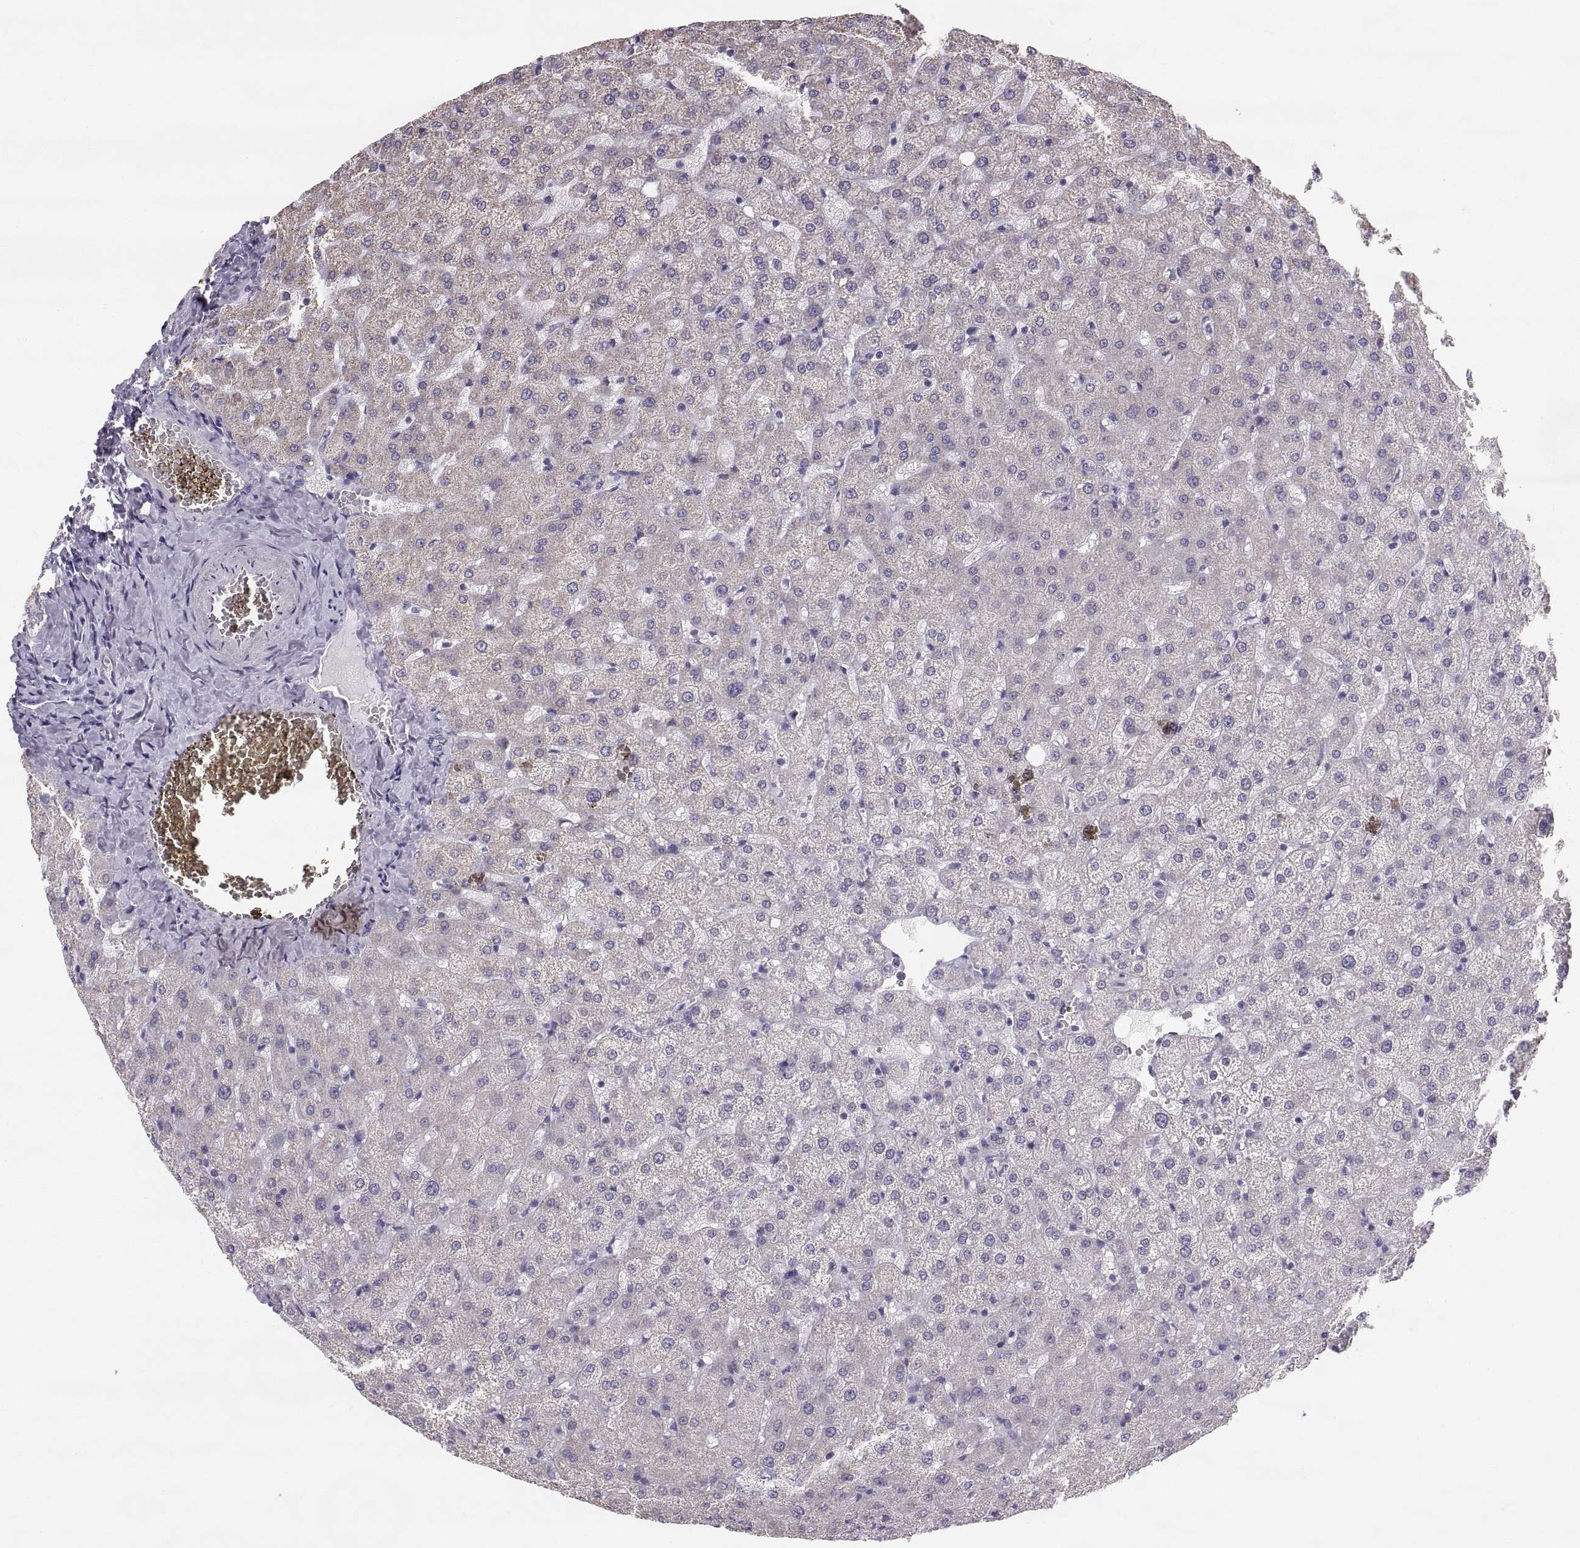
{"staining": {"intensity": "negative", "quantity": "none", "location": "none"}, "tissue": "liver", "cell_type": "Cholangiocytes", "image_type": "normal", "snomed": [{"axis": "morphology", "description": "Normal tissue, NOS"}, {"axis": "topography", "description": "Liver"}], "caption": "DAB immunohistochemical staining of benign human liver reveals no significant positivity in cholangiocytes.", "gene": "STMND1", "patient": {"sex": "female", "age": 50}}